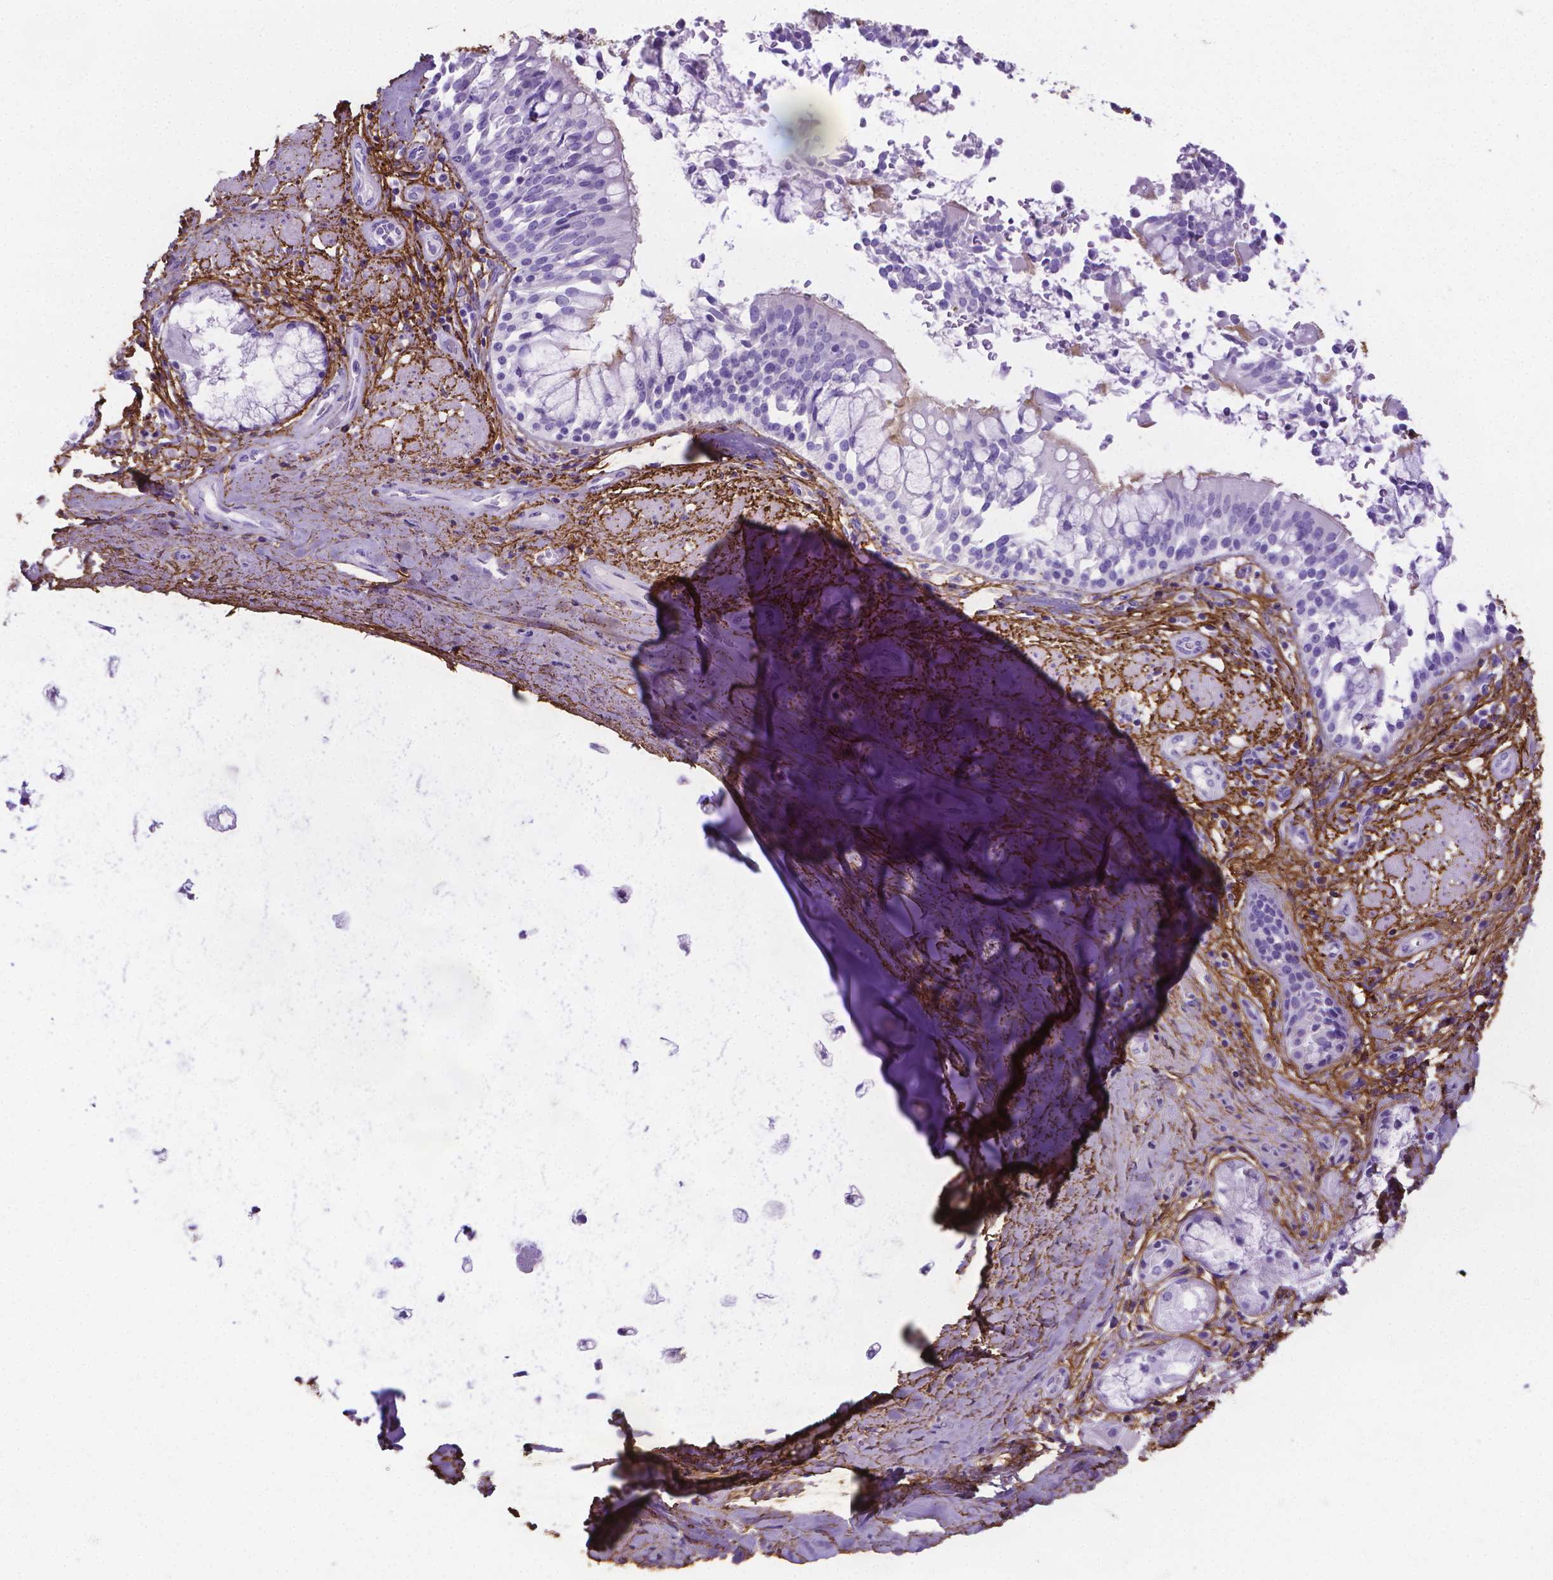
{"staining": {"intensity": "negative", "quantity": "none", "location": "none"}, "tissue": "adipose tissue", "cell_type": "Adipocytes", "image_type": "normal", "snomed": [{"axis": "morphology", "description": "Normal tissue, NOS"}, {"axis": "topography", "description": "Cartilage tissue"}, {"axis": "topography", "description": "Bronchus"}], "caption": "This is an immunohistochemistry photomicrograph of unremarkable adipose tissue. There is no staining in adipocytes.", "gene": "MFAP2", "patient": {"sex": "male", "age": 64}}